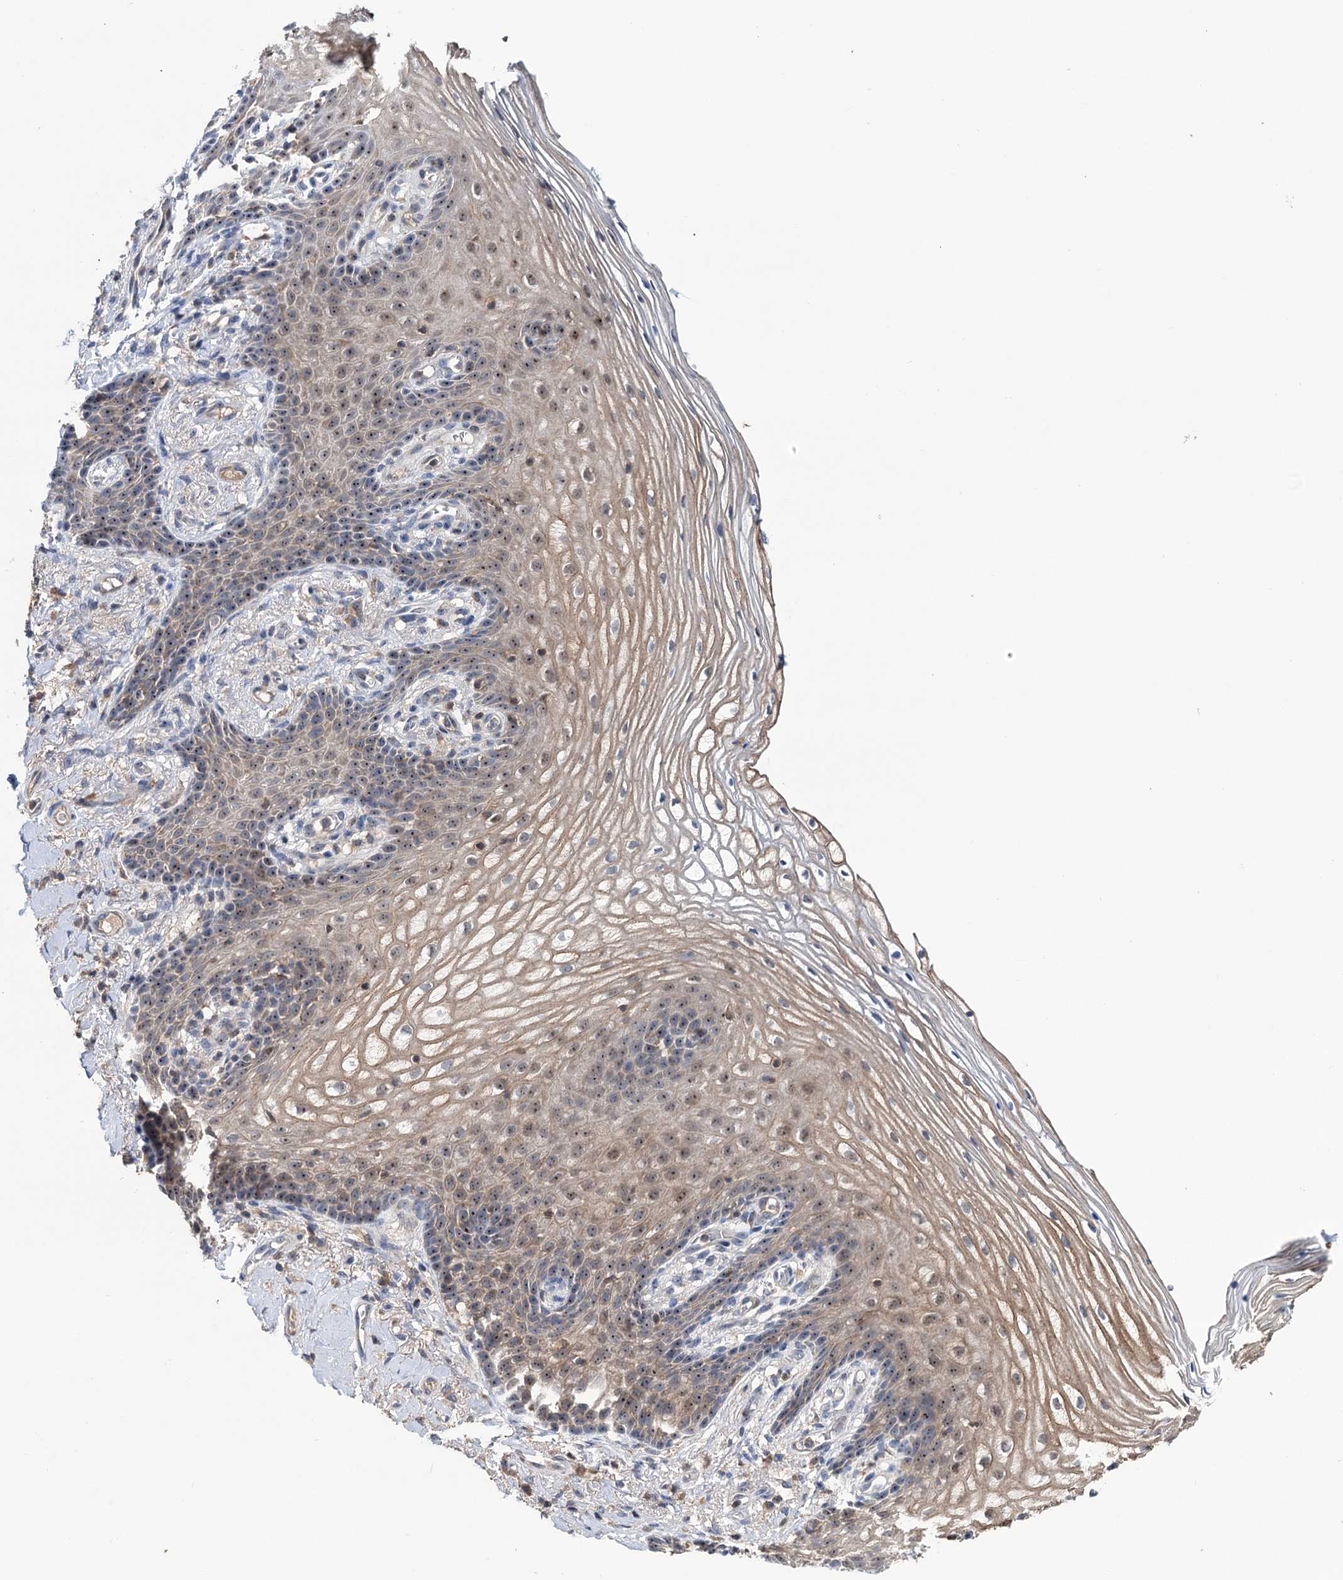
{"staining": {"intensity": "moderate", "quantity": ">75%", "location": "cytoplasmic/membranous,nuclear"}, "tissue": "vagina", "cell_type": "Squamous epithelial cells", "image_type": "normal", "snomed": [{"axis": "morphology", "description": "Normal tissue, NOS"}, {"axis": "topography", "description": "Vagina"}], "caption": "Protein analysis of normal vagina displays moderate cytoplasmic/membranous,nuclear expression in about >75% of squamous epithelial cells. The protein of interest is shown in brown color, while the nuclei are stained blue.", "gene": "HTR3B", "patient": {"sex": "female", "age": 60}}